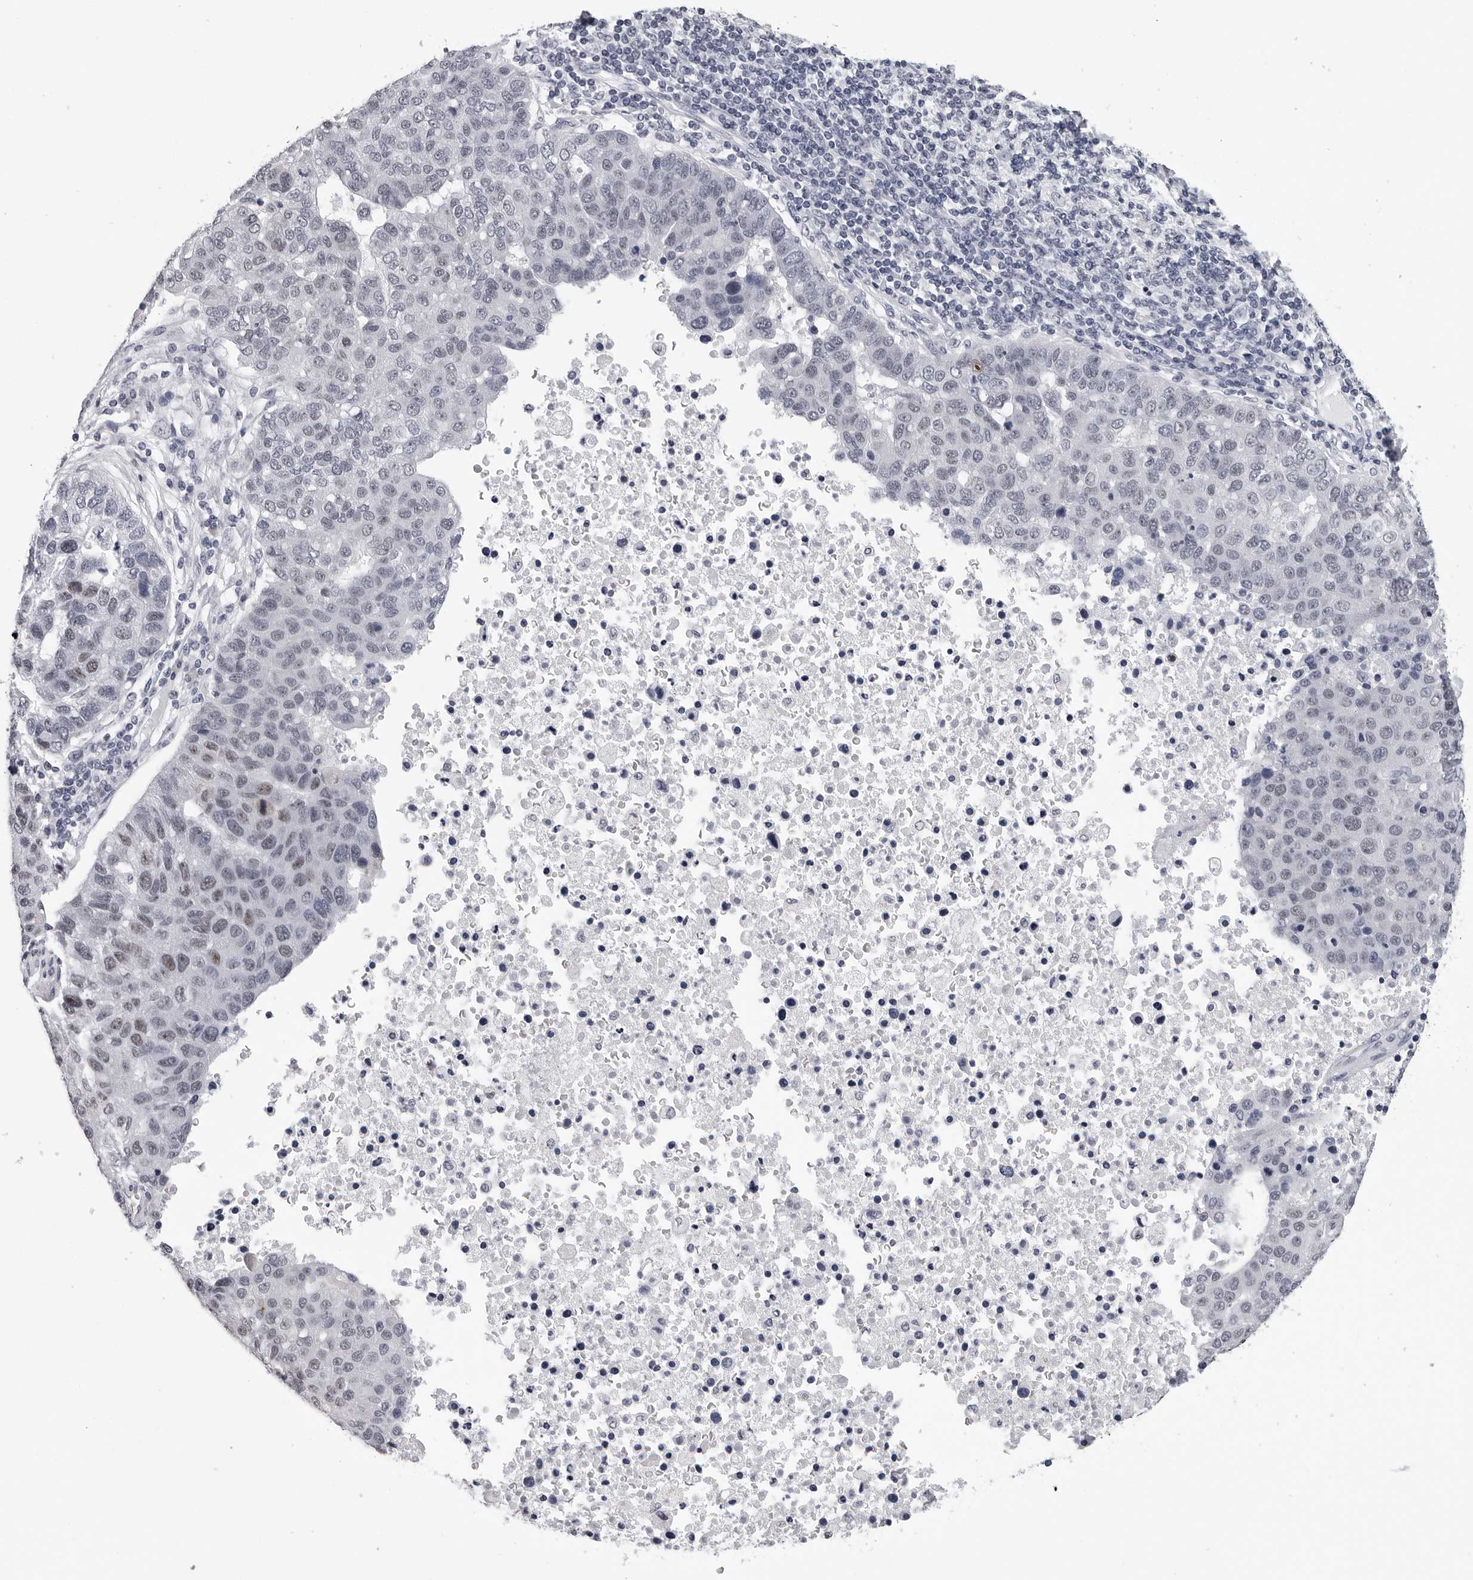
{"staining": {"intensity": "negative", "quantity": "none", "location": "none"}, "tissue": "pancreatic cancer", "cell_type": "Tumor cells", "image_type": "cancer", "snomed": [{"axis": "morphology", "description": "Adenocarcinoma, NOS"}, {"axis": "topography", "description": "Pancreas"}], "caption": "High magnification brightfield microscopy of adenocarcinoma (pancreatic) stained with DAB (3,3'-diaminobenzidine) (brown) and counterstained with hematoxylin (blue): tumor cells show no significant positivity.", "gene": "GNL2", "patient": {"sex": "female", "age": 61}}